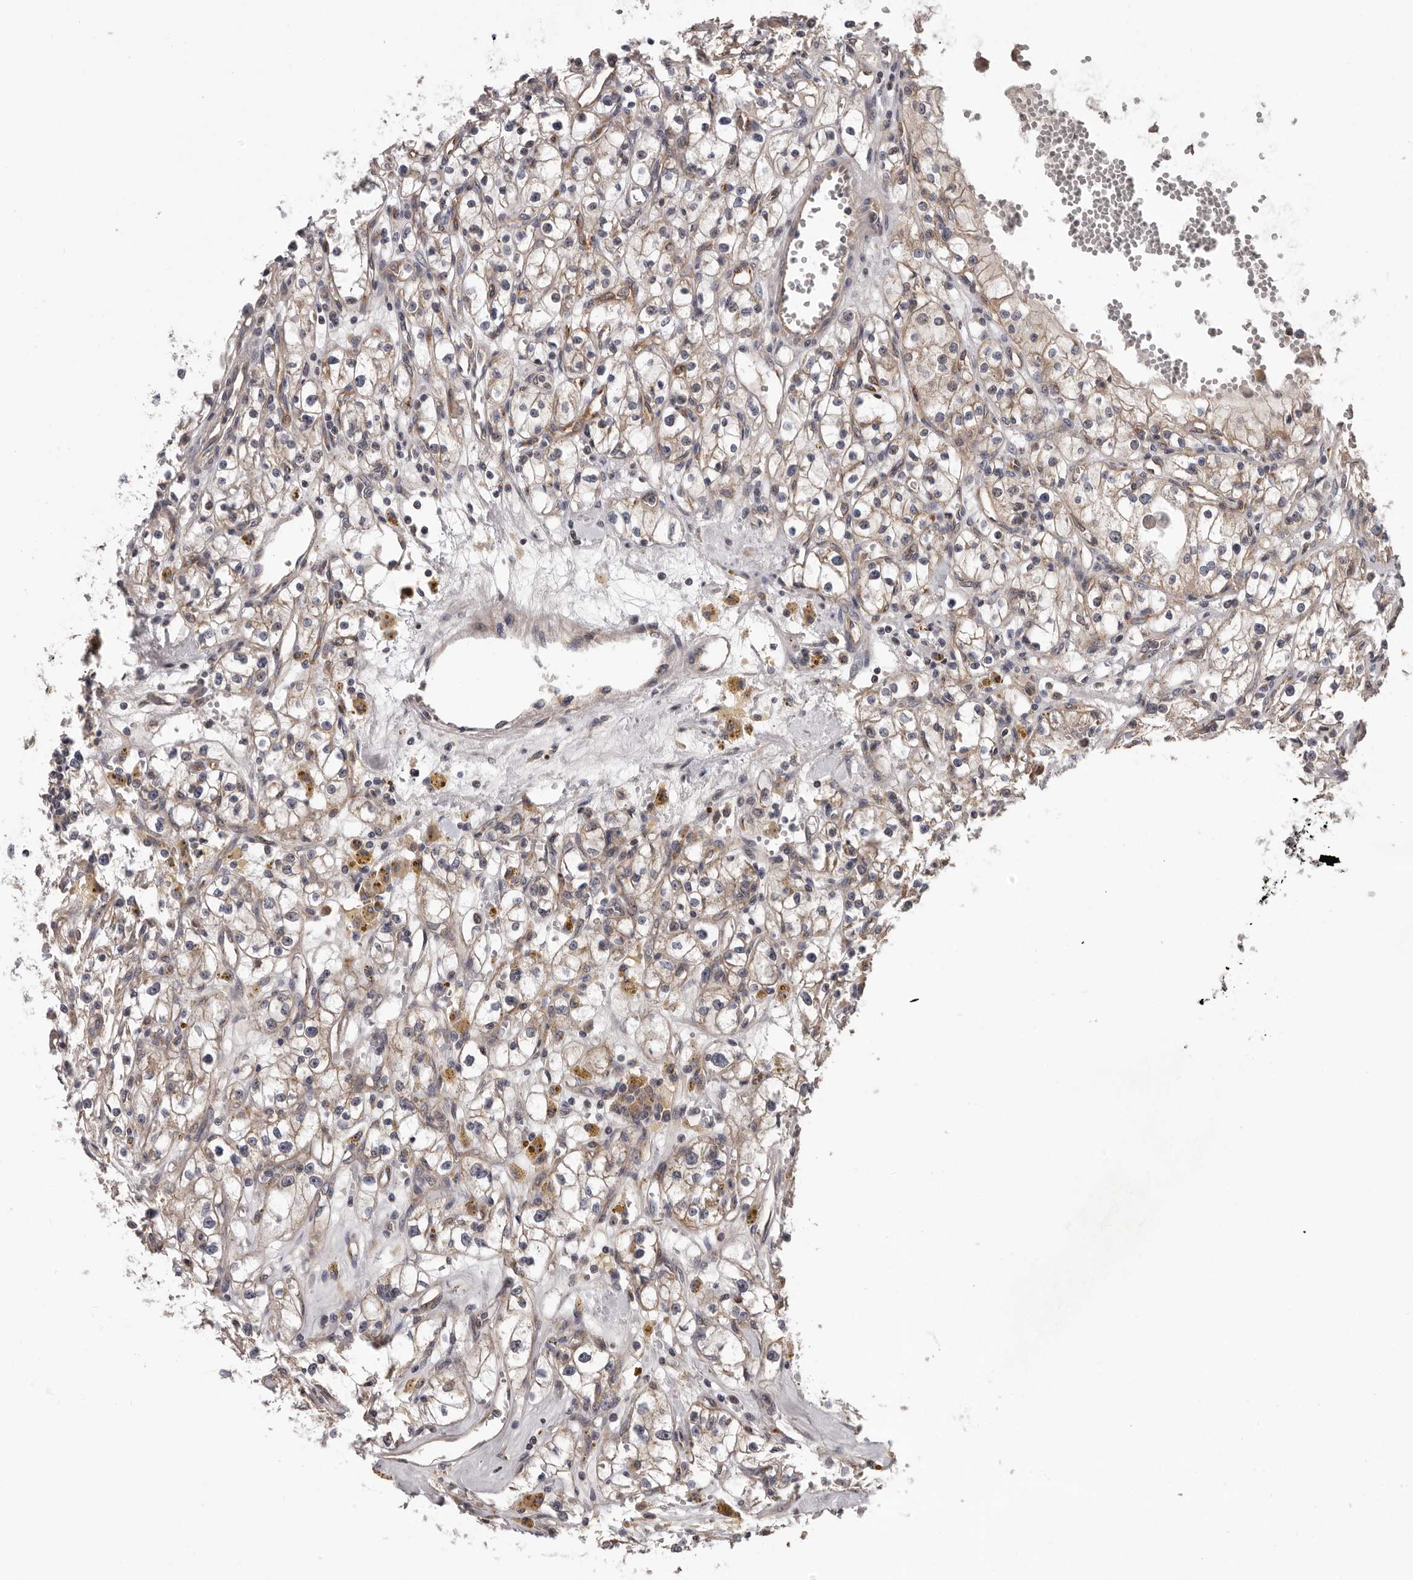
{"staining": {"intensity": "weak", "quantity": ">75%", "location": "cytoplasmic/membranous"}, "tissue": "renal cancer", "cell_type": "Tumor cells", "image_type": "cancer", "snomed": [{"axis": "morphology", "description": "Adenocarcinoma, NOS"}, {"axis": "topography", "description": "Kidney"}], "caption": "High-power microscopy captured an IHC image of renal cancer (adenocarcinoma), revealing weak cytoplasmic/membranous expression in approximately >75% of tumor cells. Nuclei are stained in blue.", "gene": "VPS37A", "patient": {"sex": "male", "age": 56}}